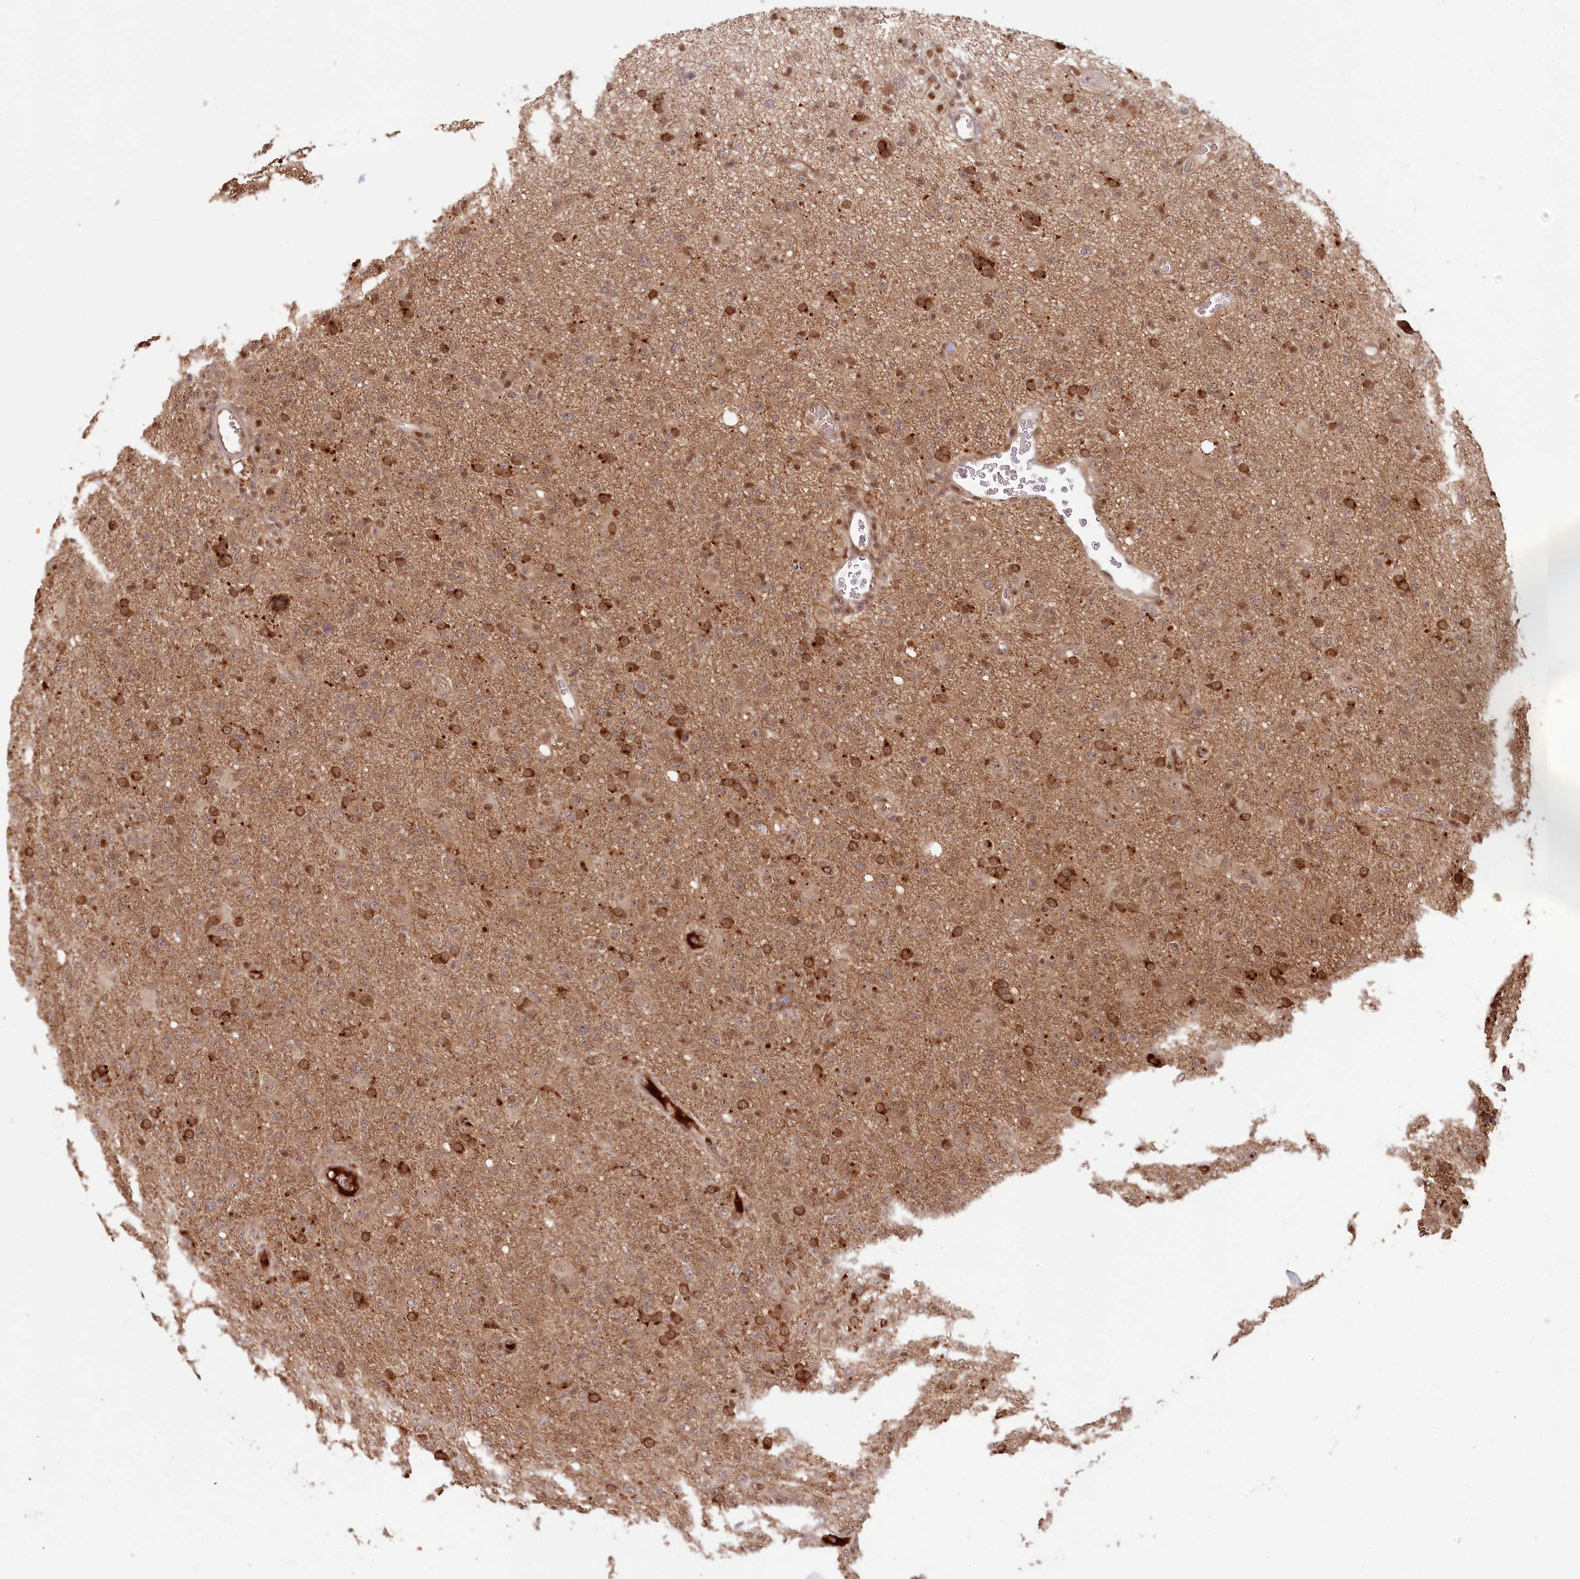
{"staining": {"intensity": "moderate", "quantity": ">75%", "location": "cytoplasmic/membranous"}, "tissue": "glioma", "cell_type": "Tumor cells", "image_type": "cancer", "snomed": [{"axis": "morphology", "description": "Glioma, malignant, High grade"}, {"axis": "topography", "description": "Brain"}], "caption": "Tumor cells show medium levels of moderate cytoplasmic/membranous staining in about >75% of cells in human glioma.", "gene": "WAPL", "patient": {"sex": "female", "age": 57}}